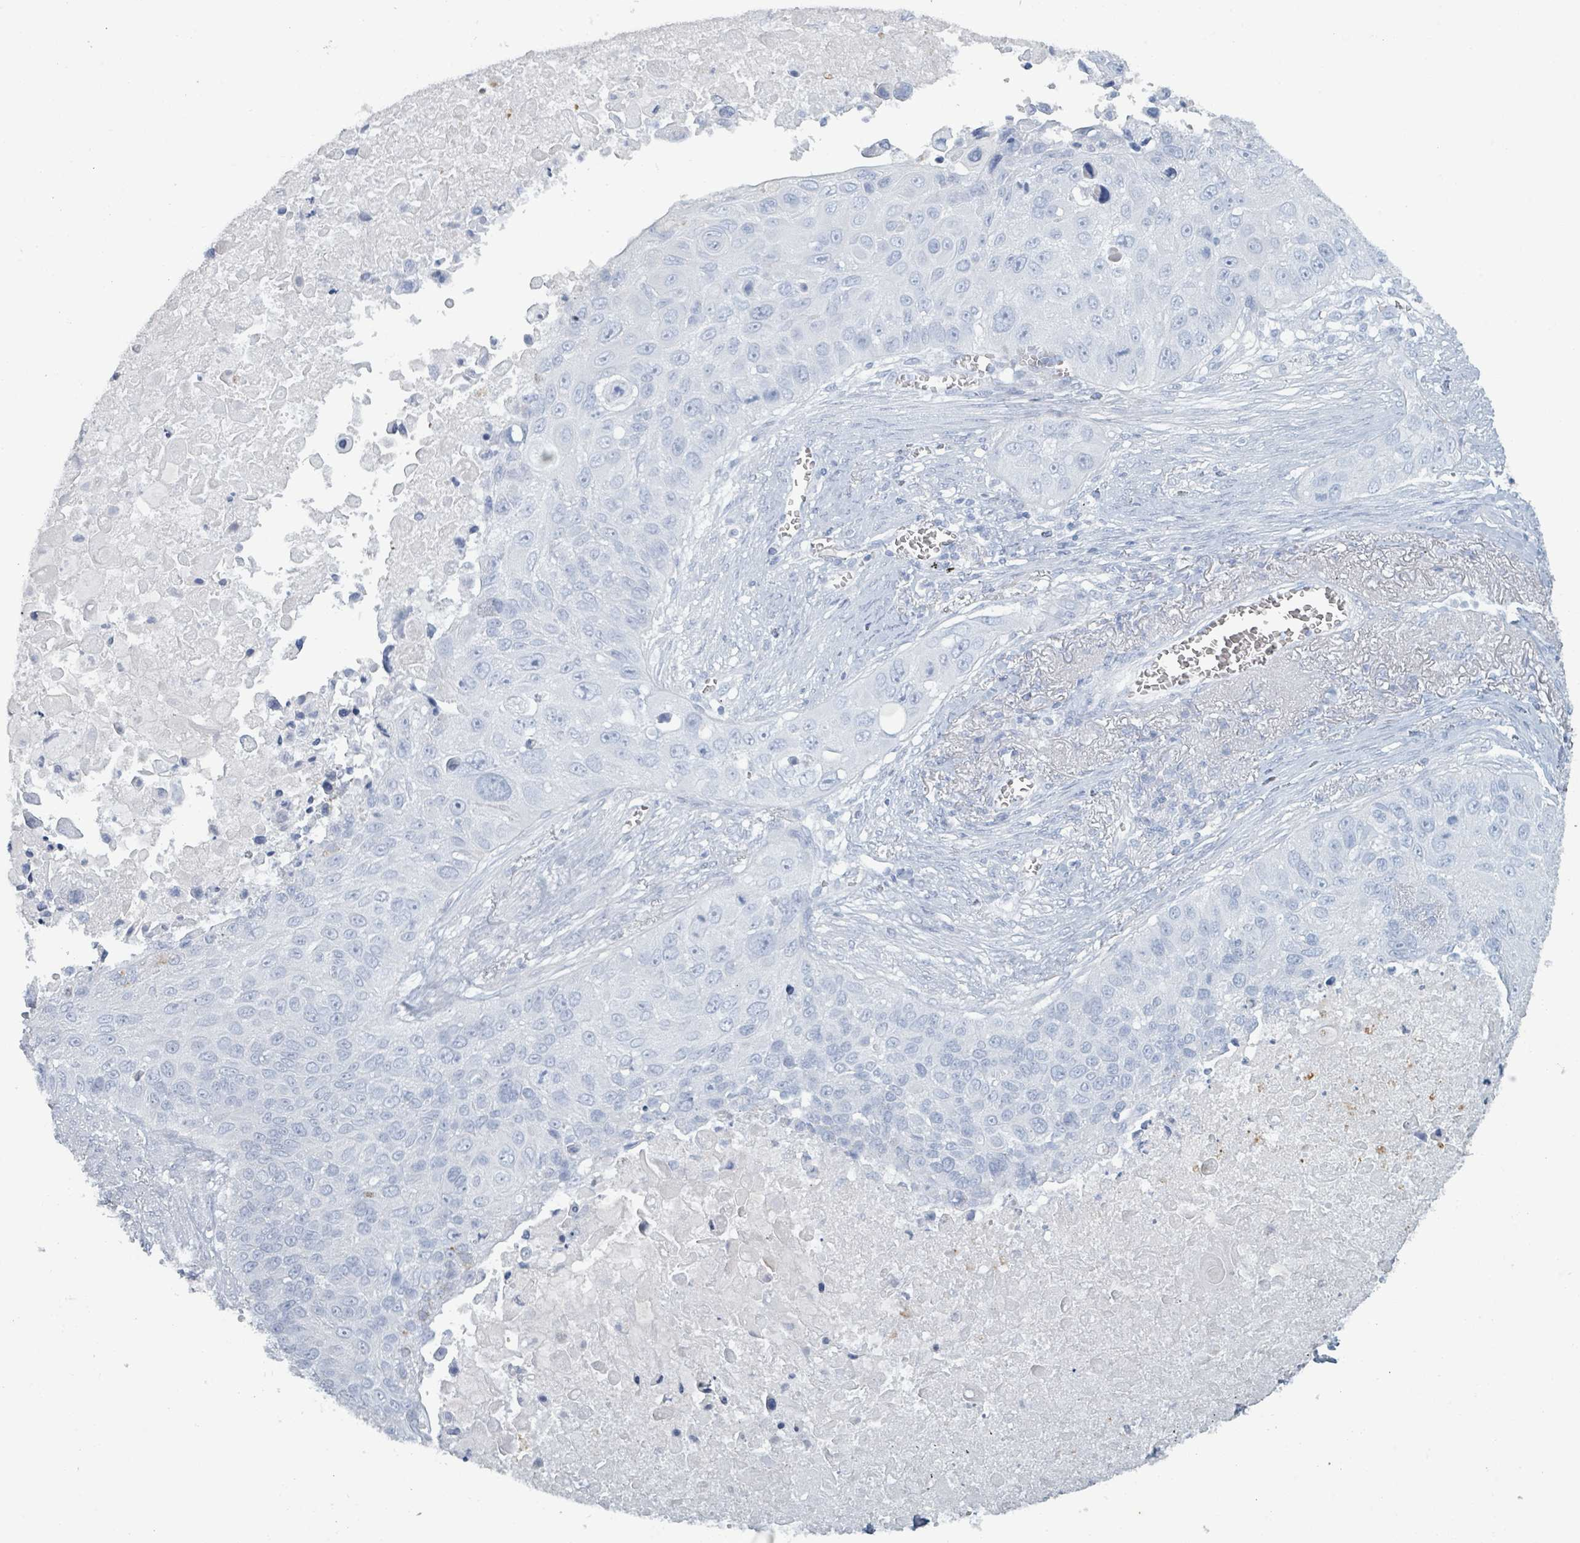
{"staining": {"intensity": "negative", "quantity": "none", "location": "none"}, "tissue": "lung cancer", "cell_type": "Tumor cells", "image_type": "cancer", "snomed": [{"axis": "morphology", "description": "Squamous cell carcinoma, NOS"}, {"axis": "topography", "description": "Lung"}], "caption": "High magnification brightfield microscopy of lung cancer (squamous cell carcinoma) stained with DAB (3,3'-diaminobenzidine) (brown) and counterstained with hematoxylin (blue): tumor cells show no significant expression.", "gene": "HEATR5A", "patient": {"sex": "male", "age": 66}}